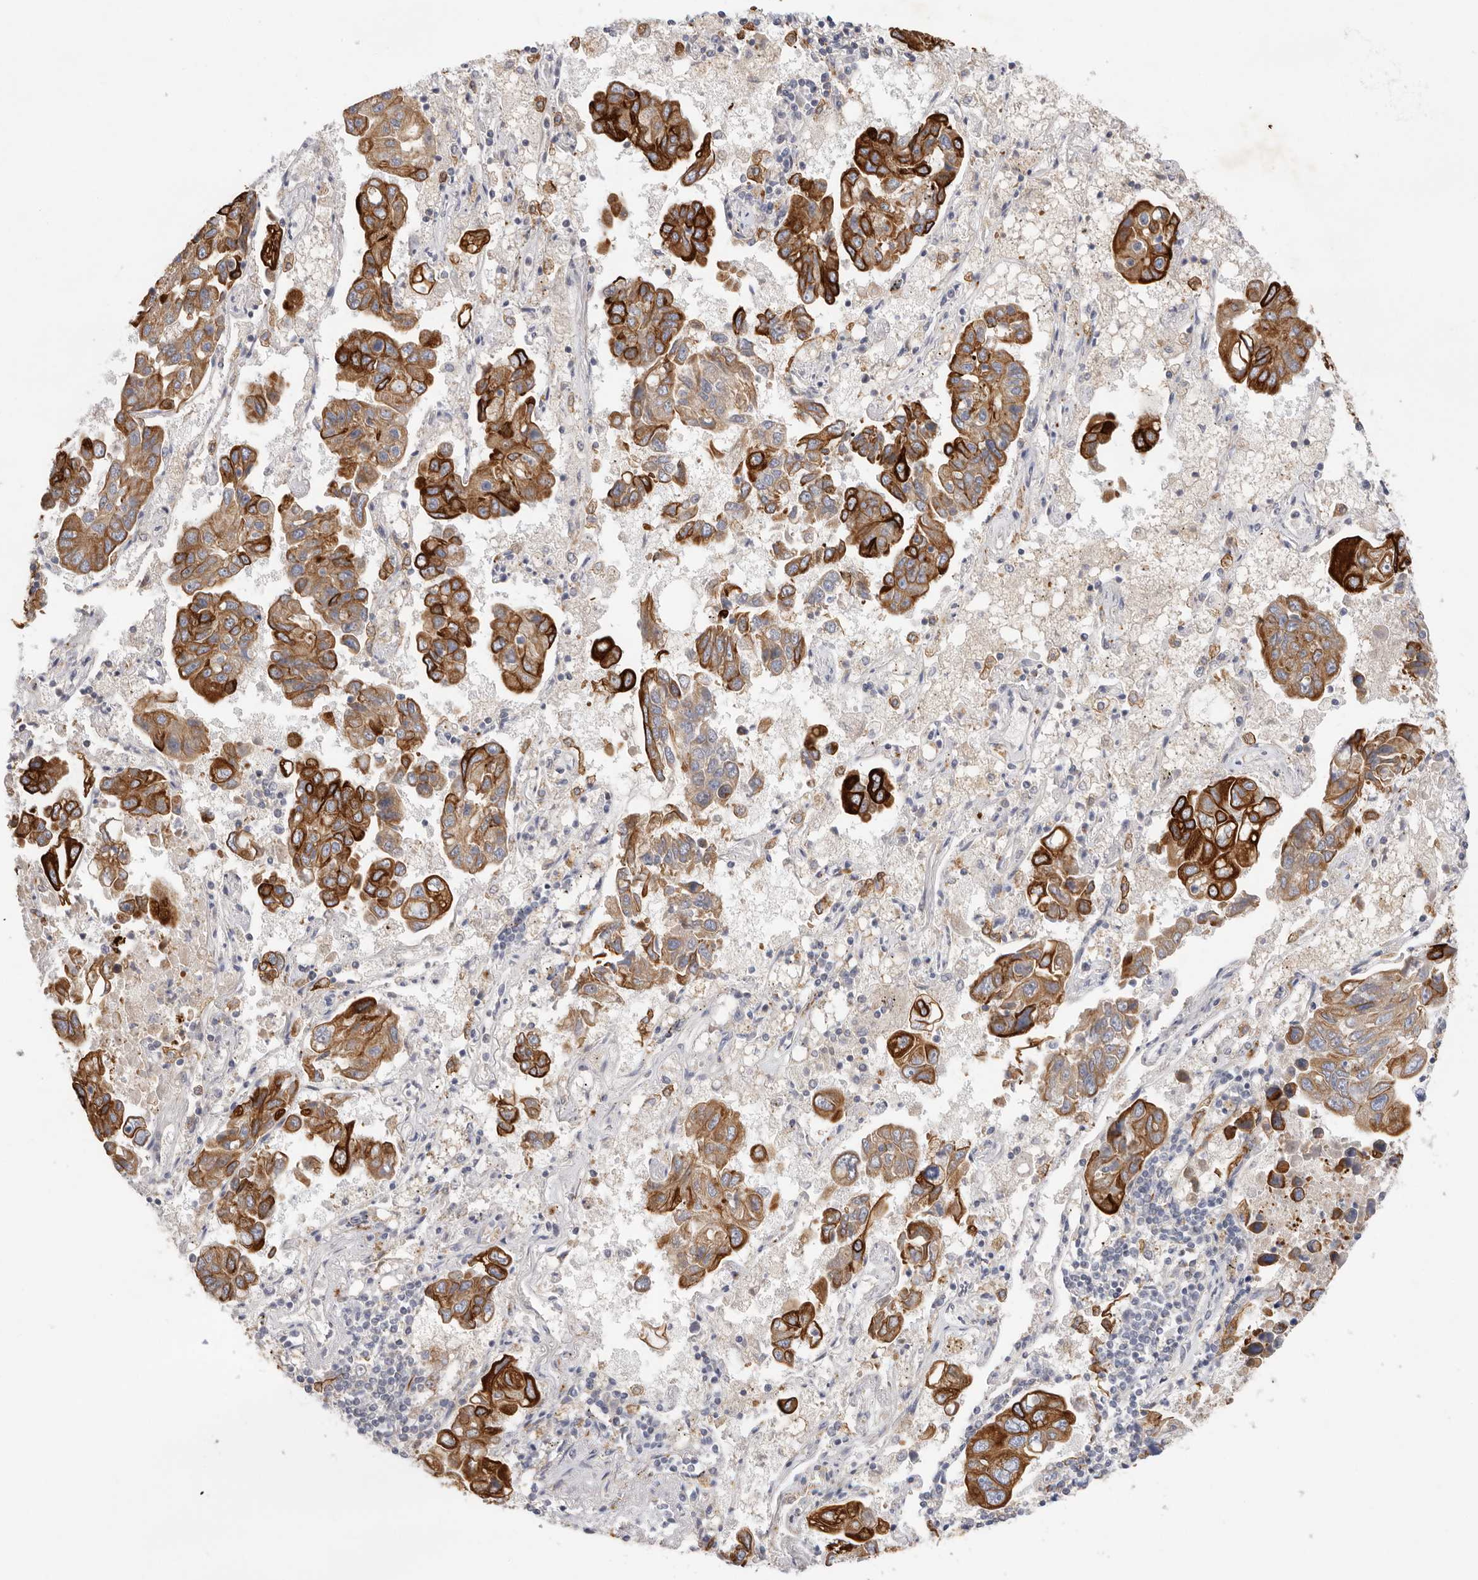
{"staining": {"intensity": "strong", "quantity": ">75%", "location": "cytoplasmic/membranous"}, "tissue": "lung cancer", "cell_type": "Tumor cells", "image_type": "cancer", "snomed": [{"axis": "morphology", "description": "Adenocarcinoma, NOS"}, {"axis": "topography", "description": "Lung"}], "caption": "DAB immunohistochemical staining of lung adenocarcinoma shows strong cytoplasmic/membranous protein staining in approximately >75% of tumor cells.", "gene": "USH1C", "patient": {"sex": "male", "age": 64}}